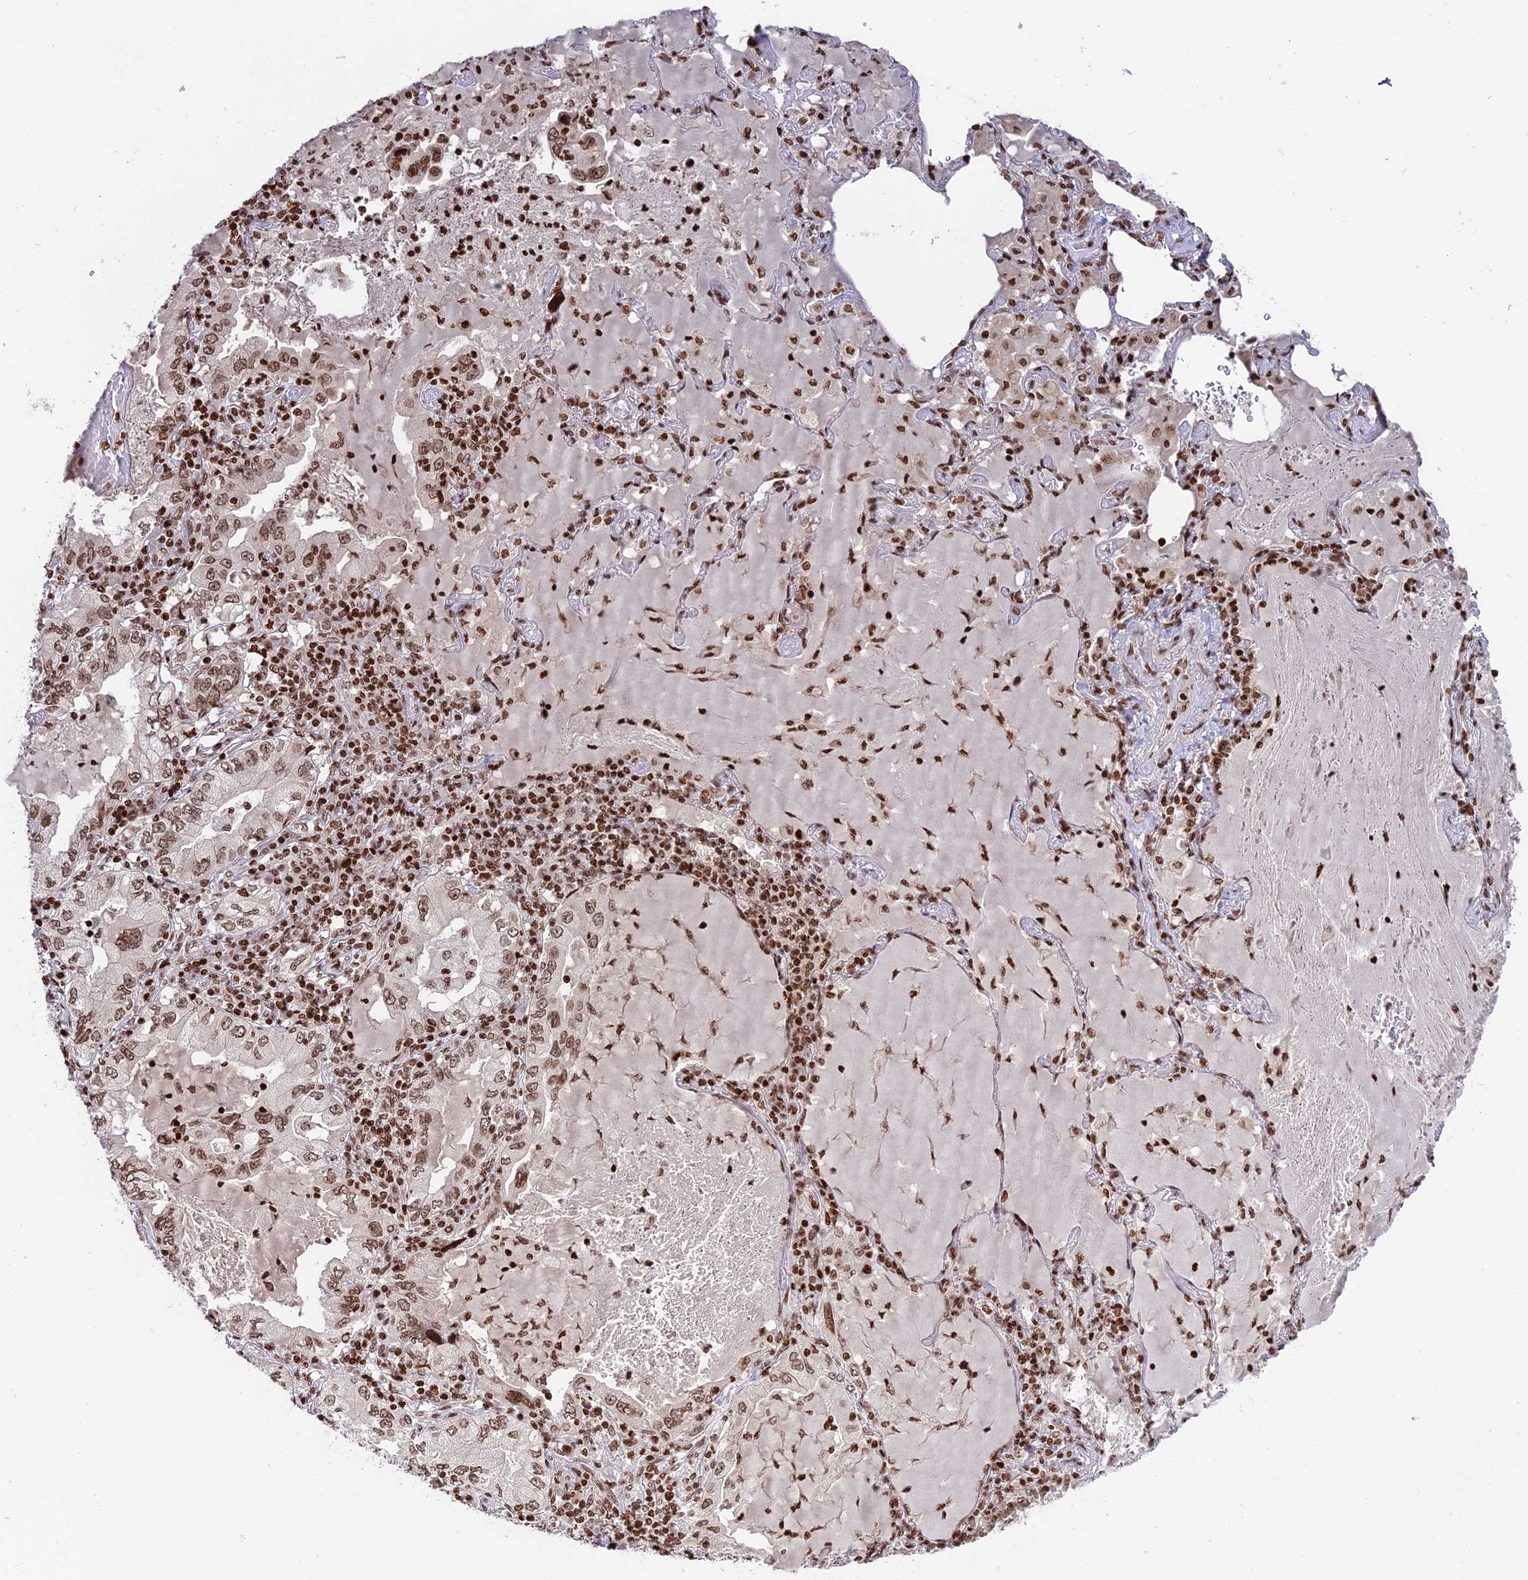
{"staining": {"intensity": "moderate", "quantity": ">75%", "location": "nuclear"}, "tissue": "lung cancer", "cell_type": "Tumor cells", "image_type": "cancer", "snomed": [{"axis": "morphology", "description": "Adenocarcinoma, NOS"}, {"axis": "topography", "description": "Lung"}], "caption": "Lung adenocarcinoma stained with immunohistochemistry demonstrates moderate nuclear positivity in approximately >75% of tumor cells. The staining was performed using DAB to visualize the protein expression in brown, while the nuclei were stained in blue with hematoxylin (Magnification: 20x).", "gene": "TET2", "patient": {"sex": "female", "age": 69}}